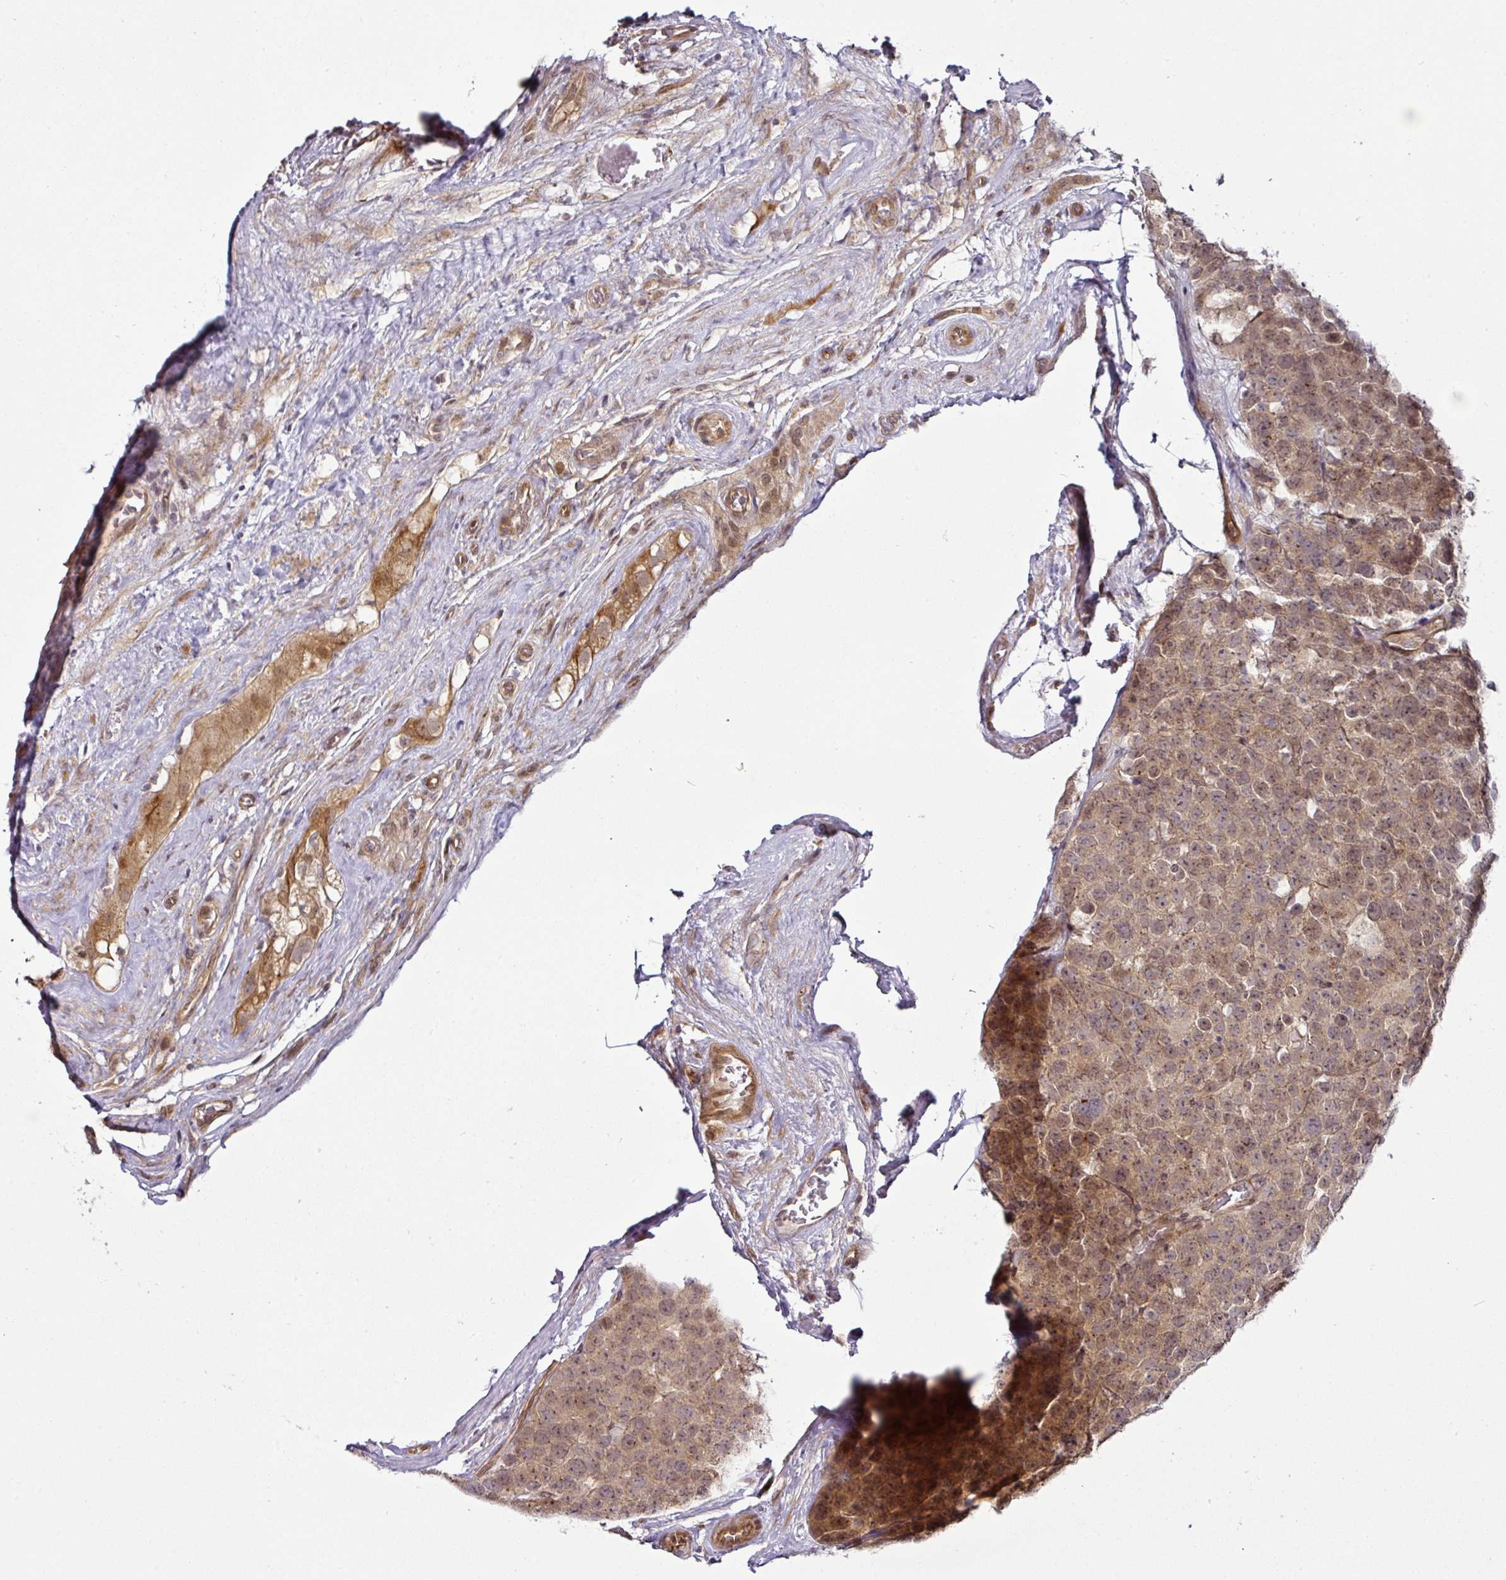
{"staining": {"intensity": "moderate", "quantity": ">75%", "location": "cytoplasmic/membranous,nuclear"}, "tissue": "testis cancer", "cell_type": "Tumor cells", "image_type": "cancer", "snomed": [{"axis": "morphology", "description": "Seminoma, NOS"}, {"axis": "topography", "description": "Testis"}], "caption": "Tumor cells reveal medium levels of moderate cytoplasmic/membranous and nuclear positivity in approximately >75% of cells in testis cancer (seminoma). (DAB (3,3'-diaminobenzidine) = brown stain, brightfield microscopy at high magnification).", "gene": "DCAF13", "patient": {"sex": "male", "age": 71}}